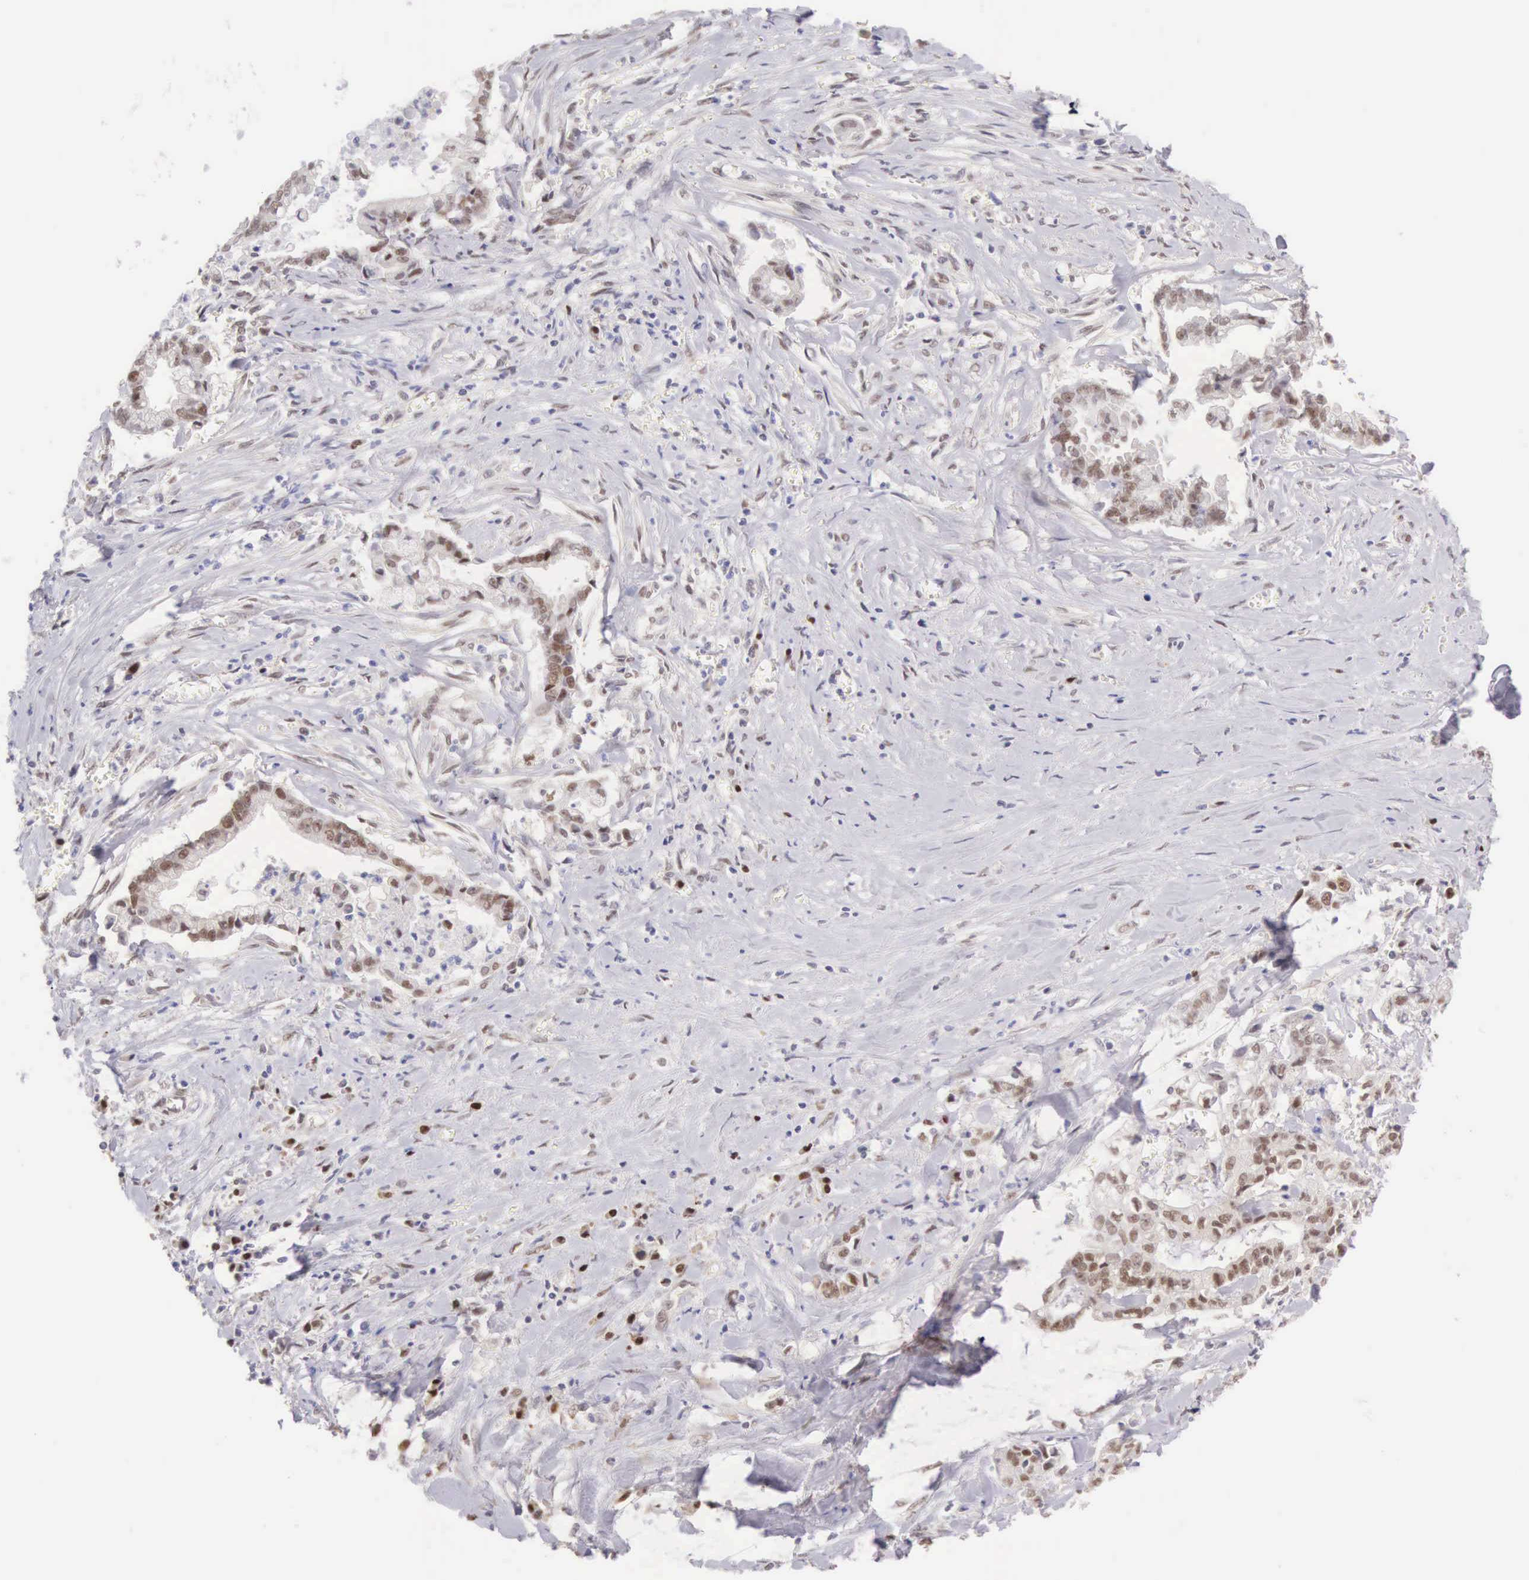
{"staining": {"intensity": "moderate", "quantity": "25%-75%", "location": "cytoplasmic/membranous,nuclear"}, "tissue": "liver cancer", "cell_type": "Tumor cells", "image_type": "cancer", "snomed": [{"axis": "morphology", "description": "Cholangiocarcinoma"}, {"axis": "topography", "description": "Liver"}], "caption": "Liver cancer (cholangiocarcinoma) tissue demonstrates moderate cytoplasmic/membranous and nuclear staining in approximately 25%-75% of tumor cells (Stains: DAB in brown, nuclei in blue, Microscopy: brightfield microscopy at high magnification).", "gene": "CCDC117", "patient": {"sex": "male", "age": 57}}